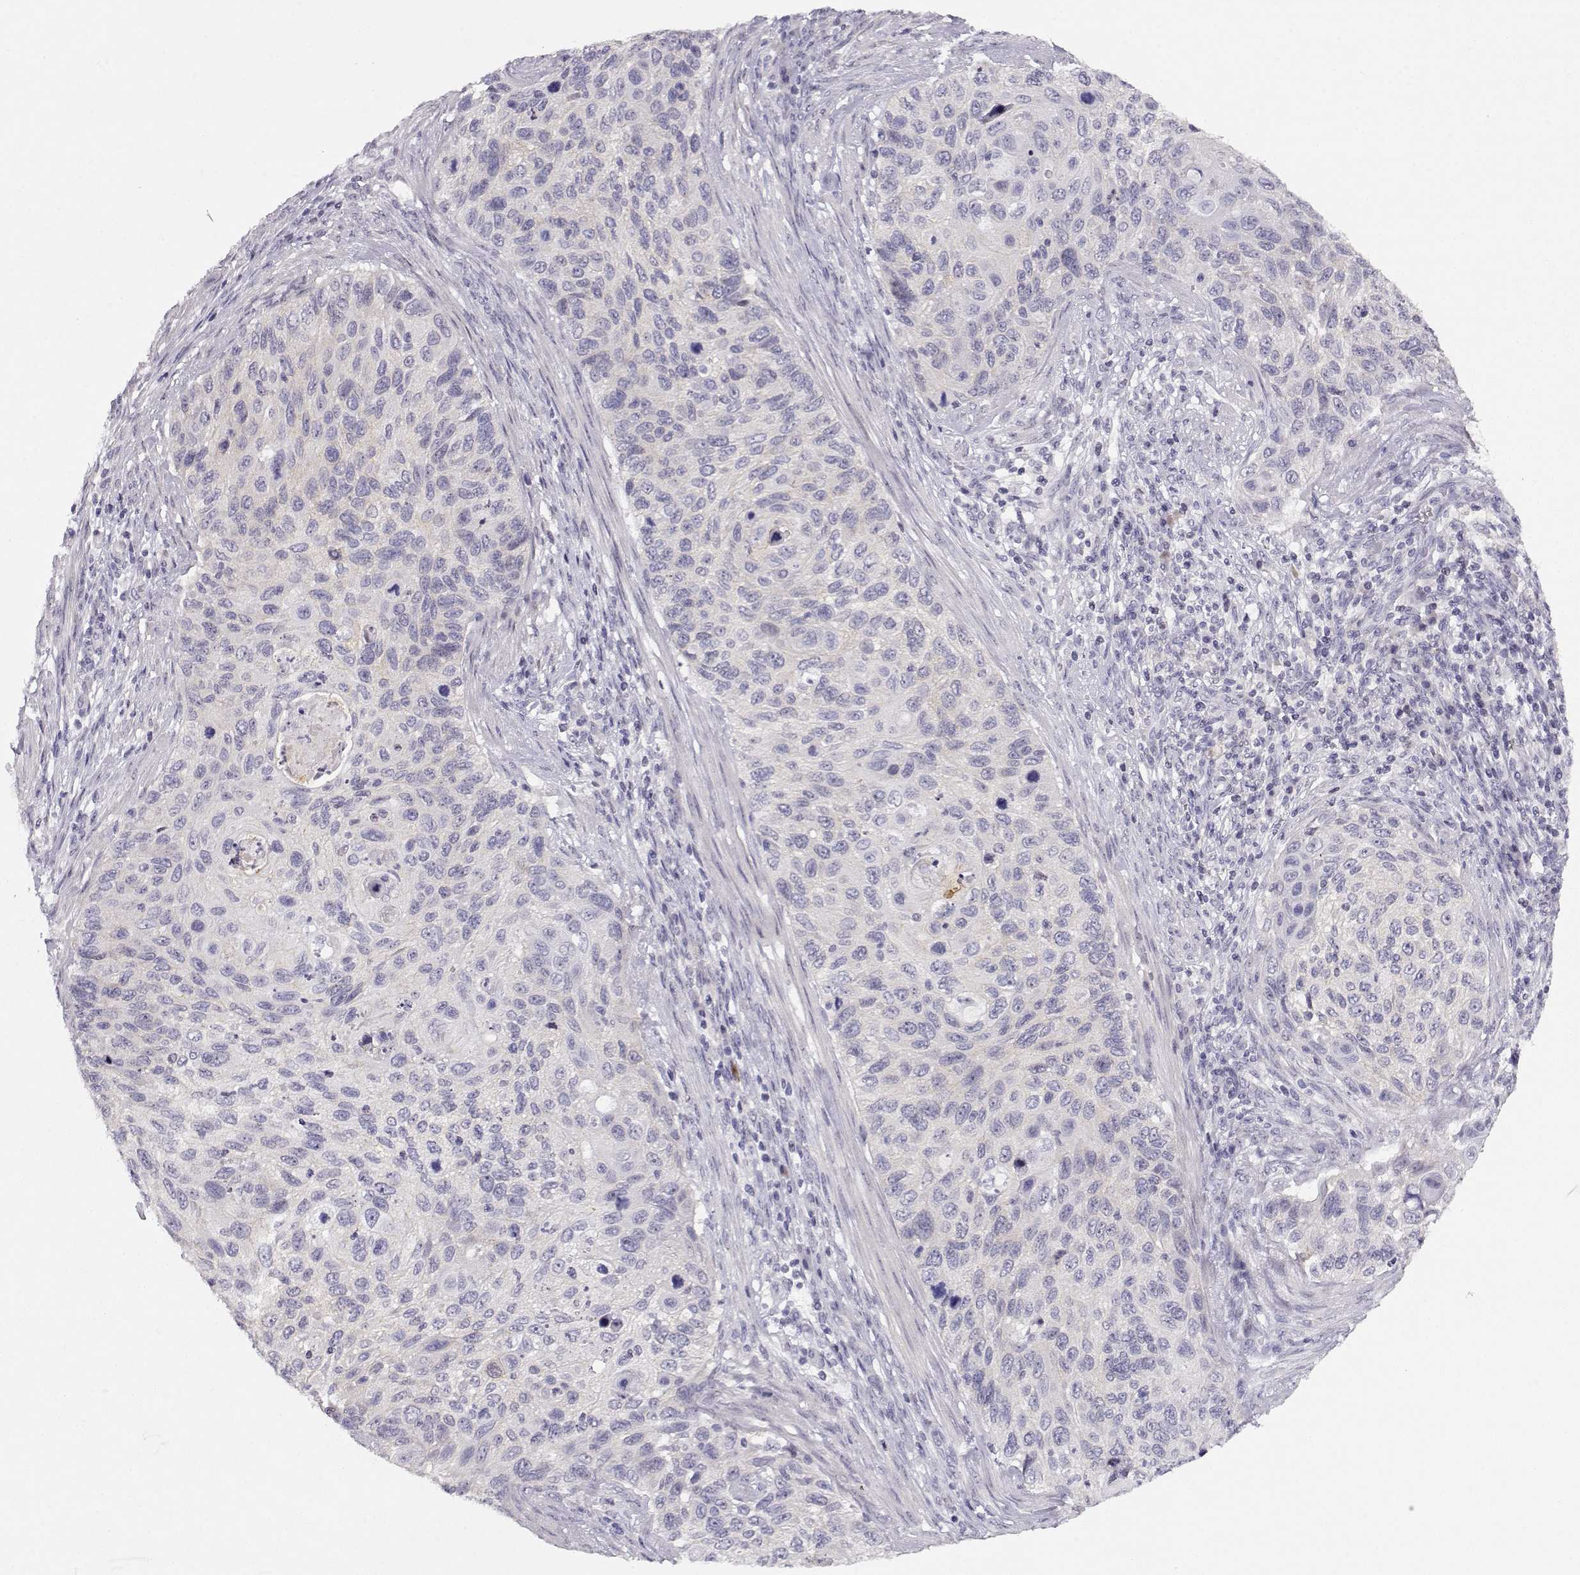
{"staining": {"intensity": "negative", "quantity": "none", "location": "none"}, "tissue": "cervical cancer", "cell_type": "Tumor cells", "image_type": "cancer", "snomed": [{"axis": "morphology", "description": "Squamous cell carcinoma, NOS"}, {"axis": "topography", "description": "Cervix"}], "caption": "A photomicrograph of human cervical squamous cell carcinoma is negative for staining in tumor cells.", "gene": "CRX", "patient": {"sex": "female", "age": 70}}